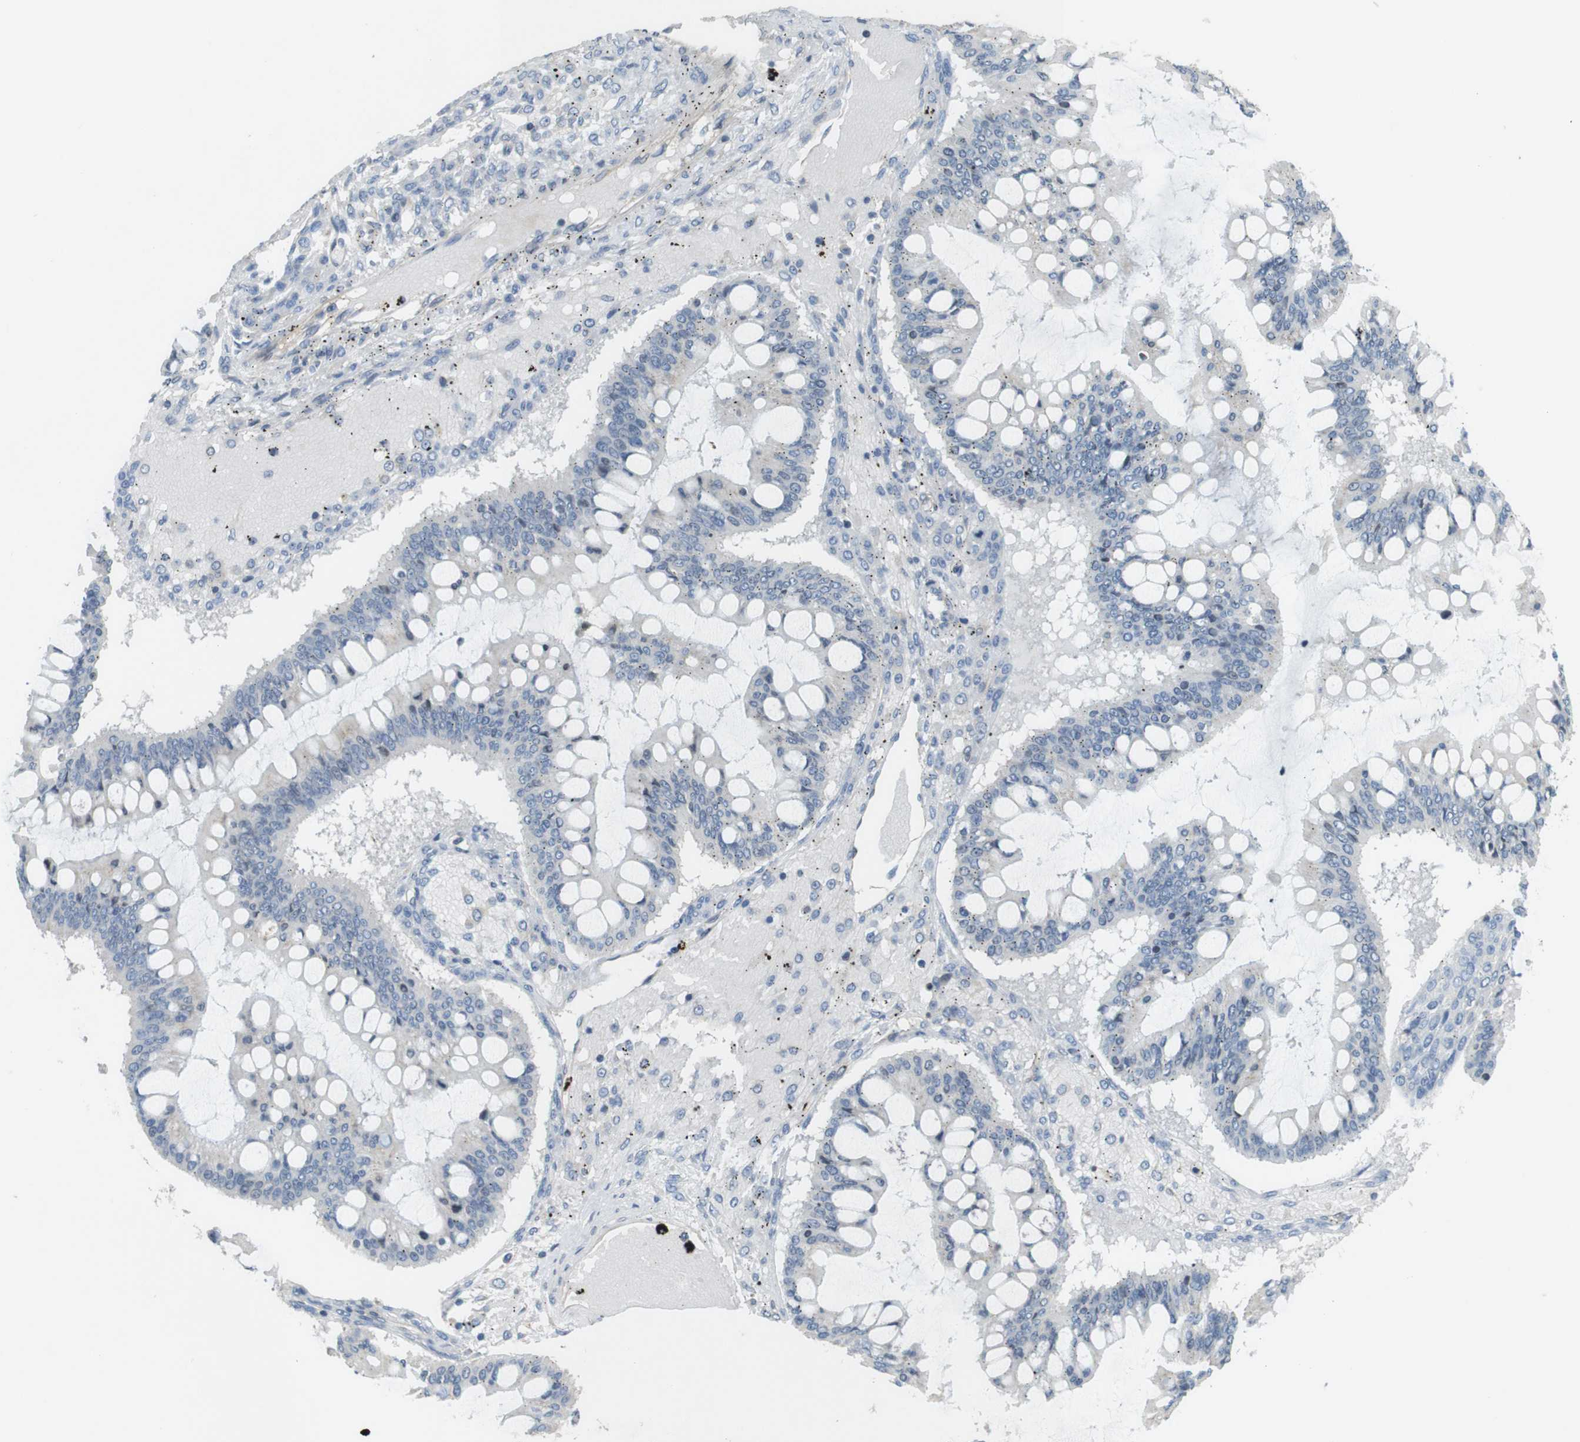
{"staining": {"intensity": "negative", "quantity": "none", "location": "none"}, "tissue": "ovarian cancer", "cell_type": "Tumor cells", "image_type": "cancer", "snomed": [{"axis": "morphology", "description": "Cystadenocarcinoma, mucinous, NOS"}, {"axis": "topography", "description": "Ovary"}], "caption": "IHC micrograph of human ovarian cancer (mucinous cystadenocarcinoma) stained for a protein (brown), which demonstrates no staining in tumor cells. The staining is performed using DAB (3,3'-diaminobenzidine) brown chromogen with nuclei counter-stained in using hematoxylin.", "gene": "PCDH10", "patient": {"sex": "female", "age": 73}}